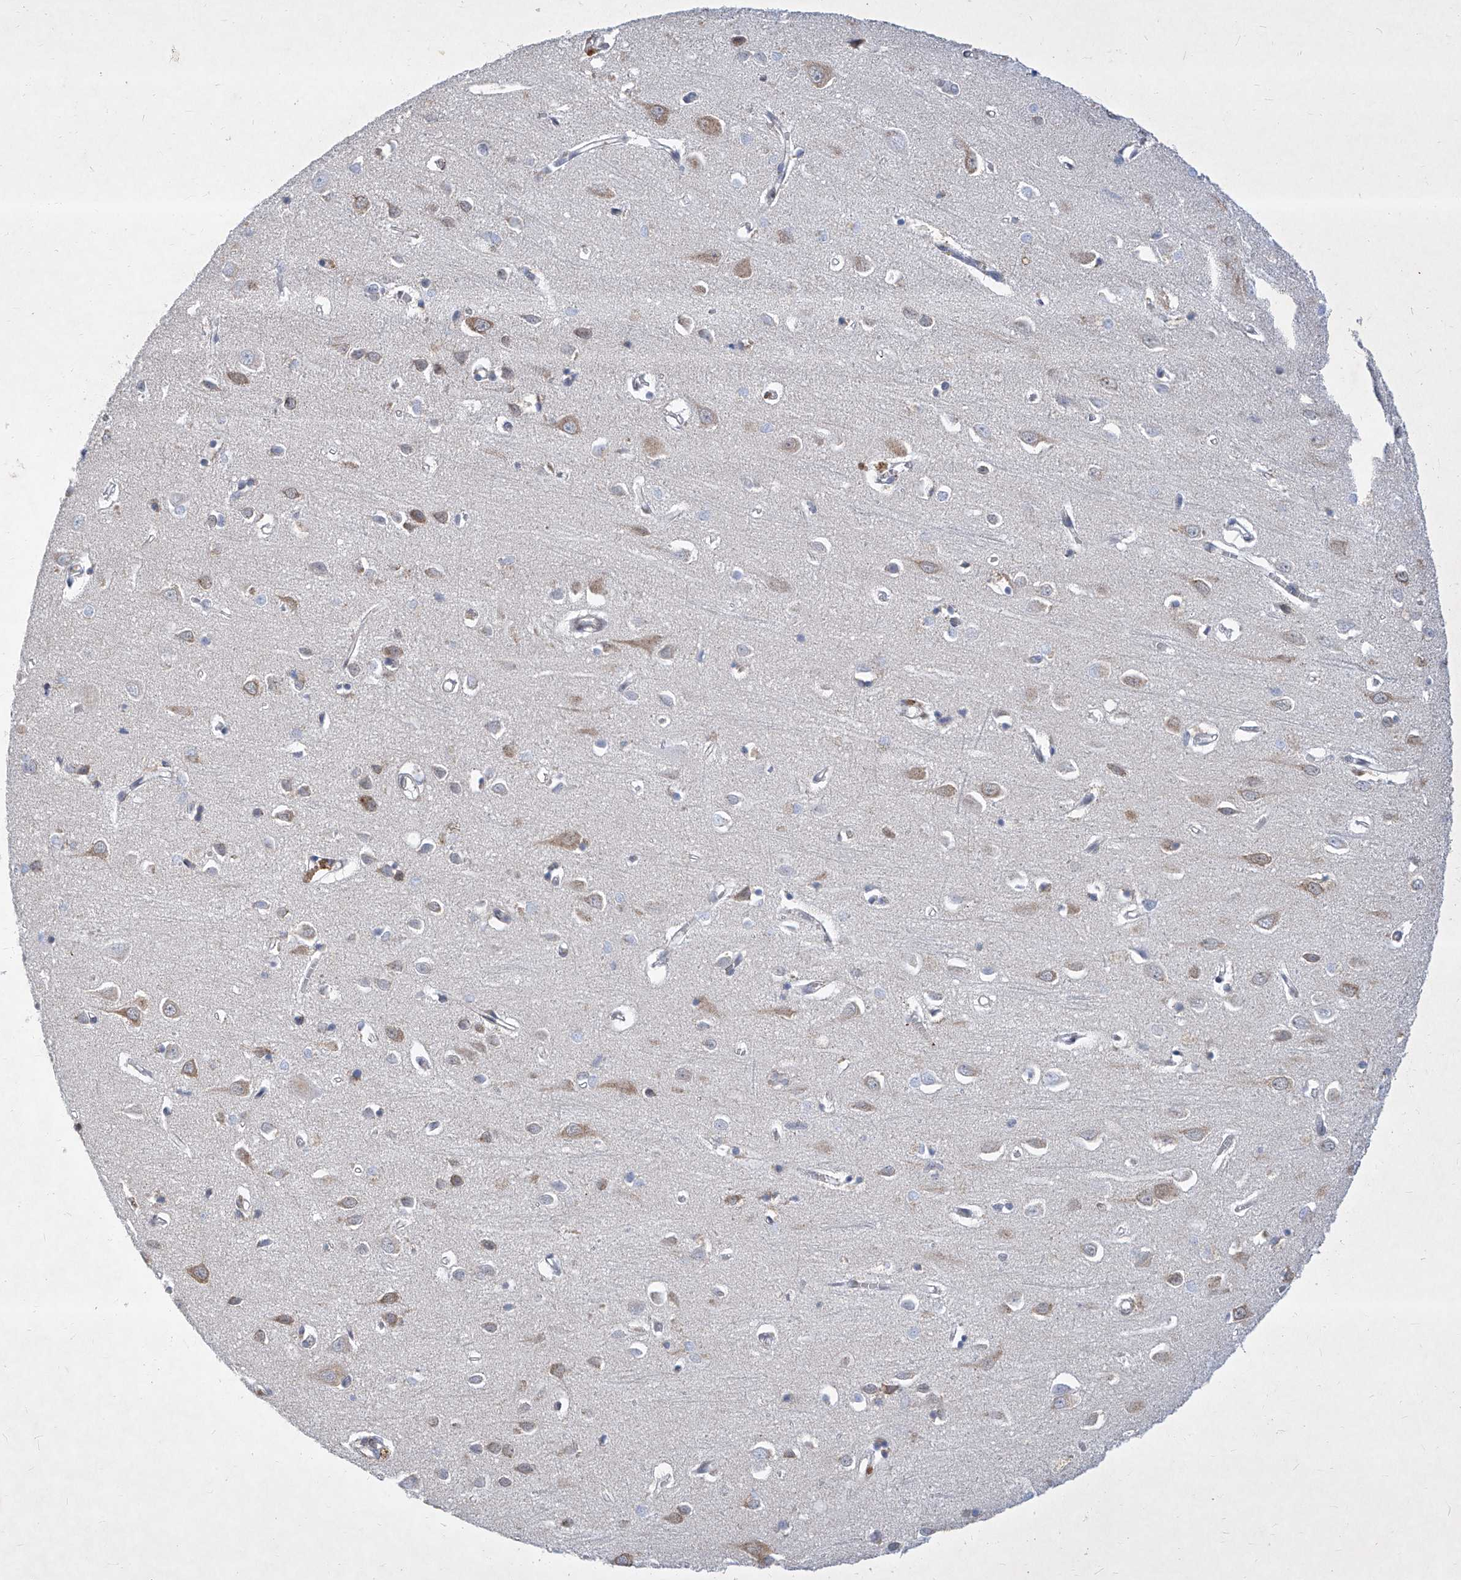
{"staining": {"intensity": "negative", "quantity": "none", "location": "none"}, "tissue": "cerebral cortex", "cell_type": "Endothelial cells", "image_type": "normal", "snomed": [{"axis": "morphology", "description": "Normal tissue, NOS"}, {"axis": "topography", "description": "Cerebral cortex"}], "caption": "The photomicrograph demonstrates no significant expression in endothelial cells of cerebral cortex.", "gene": "MX2", "patient": {"sex": "female", "age": 64}}